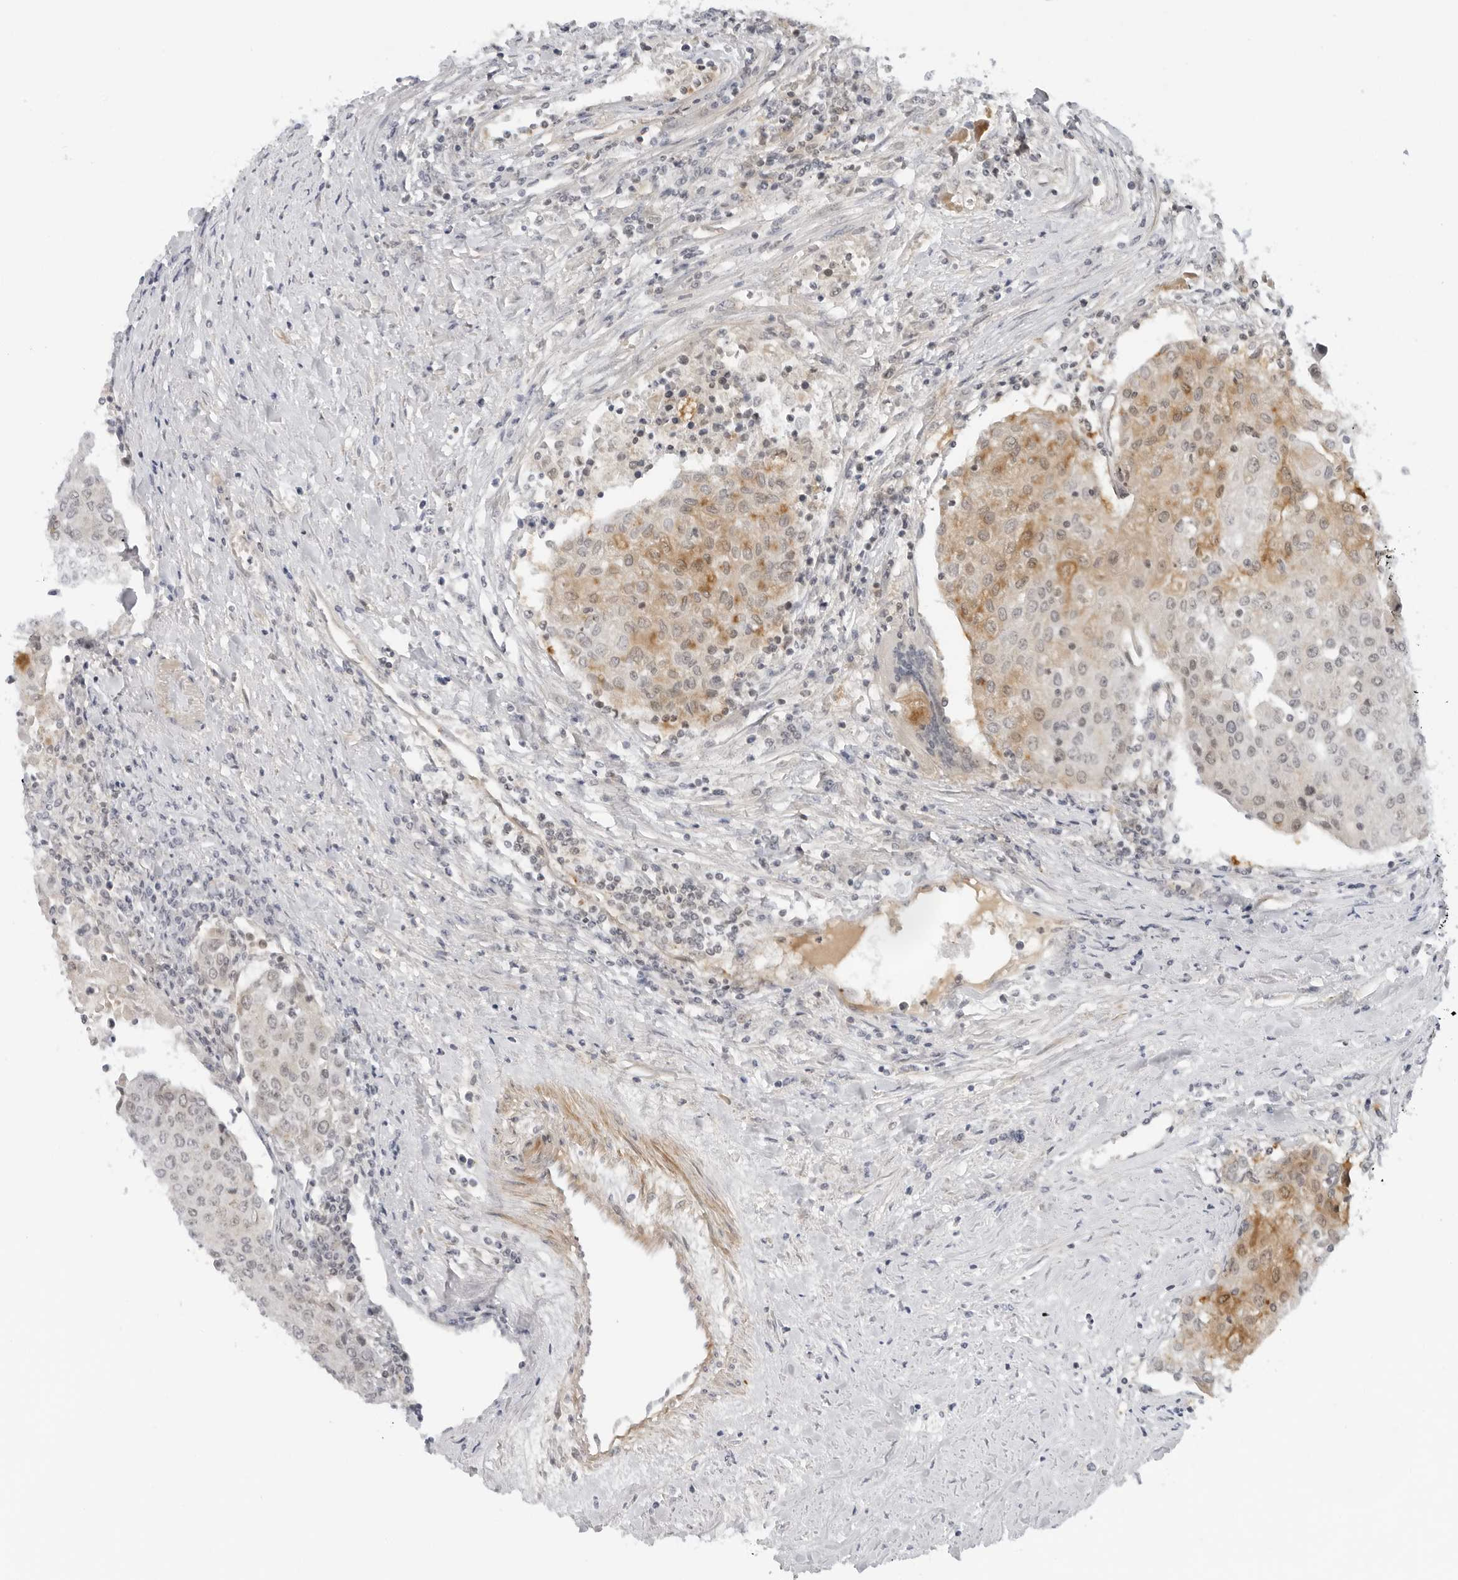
{"staining": {"intensity": "moderate", "quantity": "<25%", "location": "cytoplasmic/membranous"}, "tissue": "urothelial cancer", "cell_type": "Tumor cells", "image_type": "cancer", "snomed": [{"axis": "morphology", "description": "Urothelial carcinoma, High grade"}, {"axis": "topography", "description": "Urinary bladder"}], "caption": "Protein expression analysis of urothelial cancer exhibits moderate cytoplasmic/membranous positivity in approximately <25% of tumor cells. (DAB (3,3'-diaminobenzidine) = brown stain, brightfield microscopy at high magnification).", "gene": "SUGCT", "patient": {"sex": "female", "age": 85}}